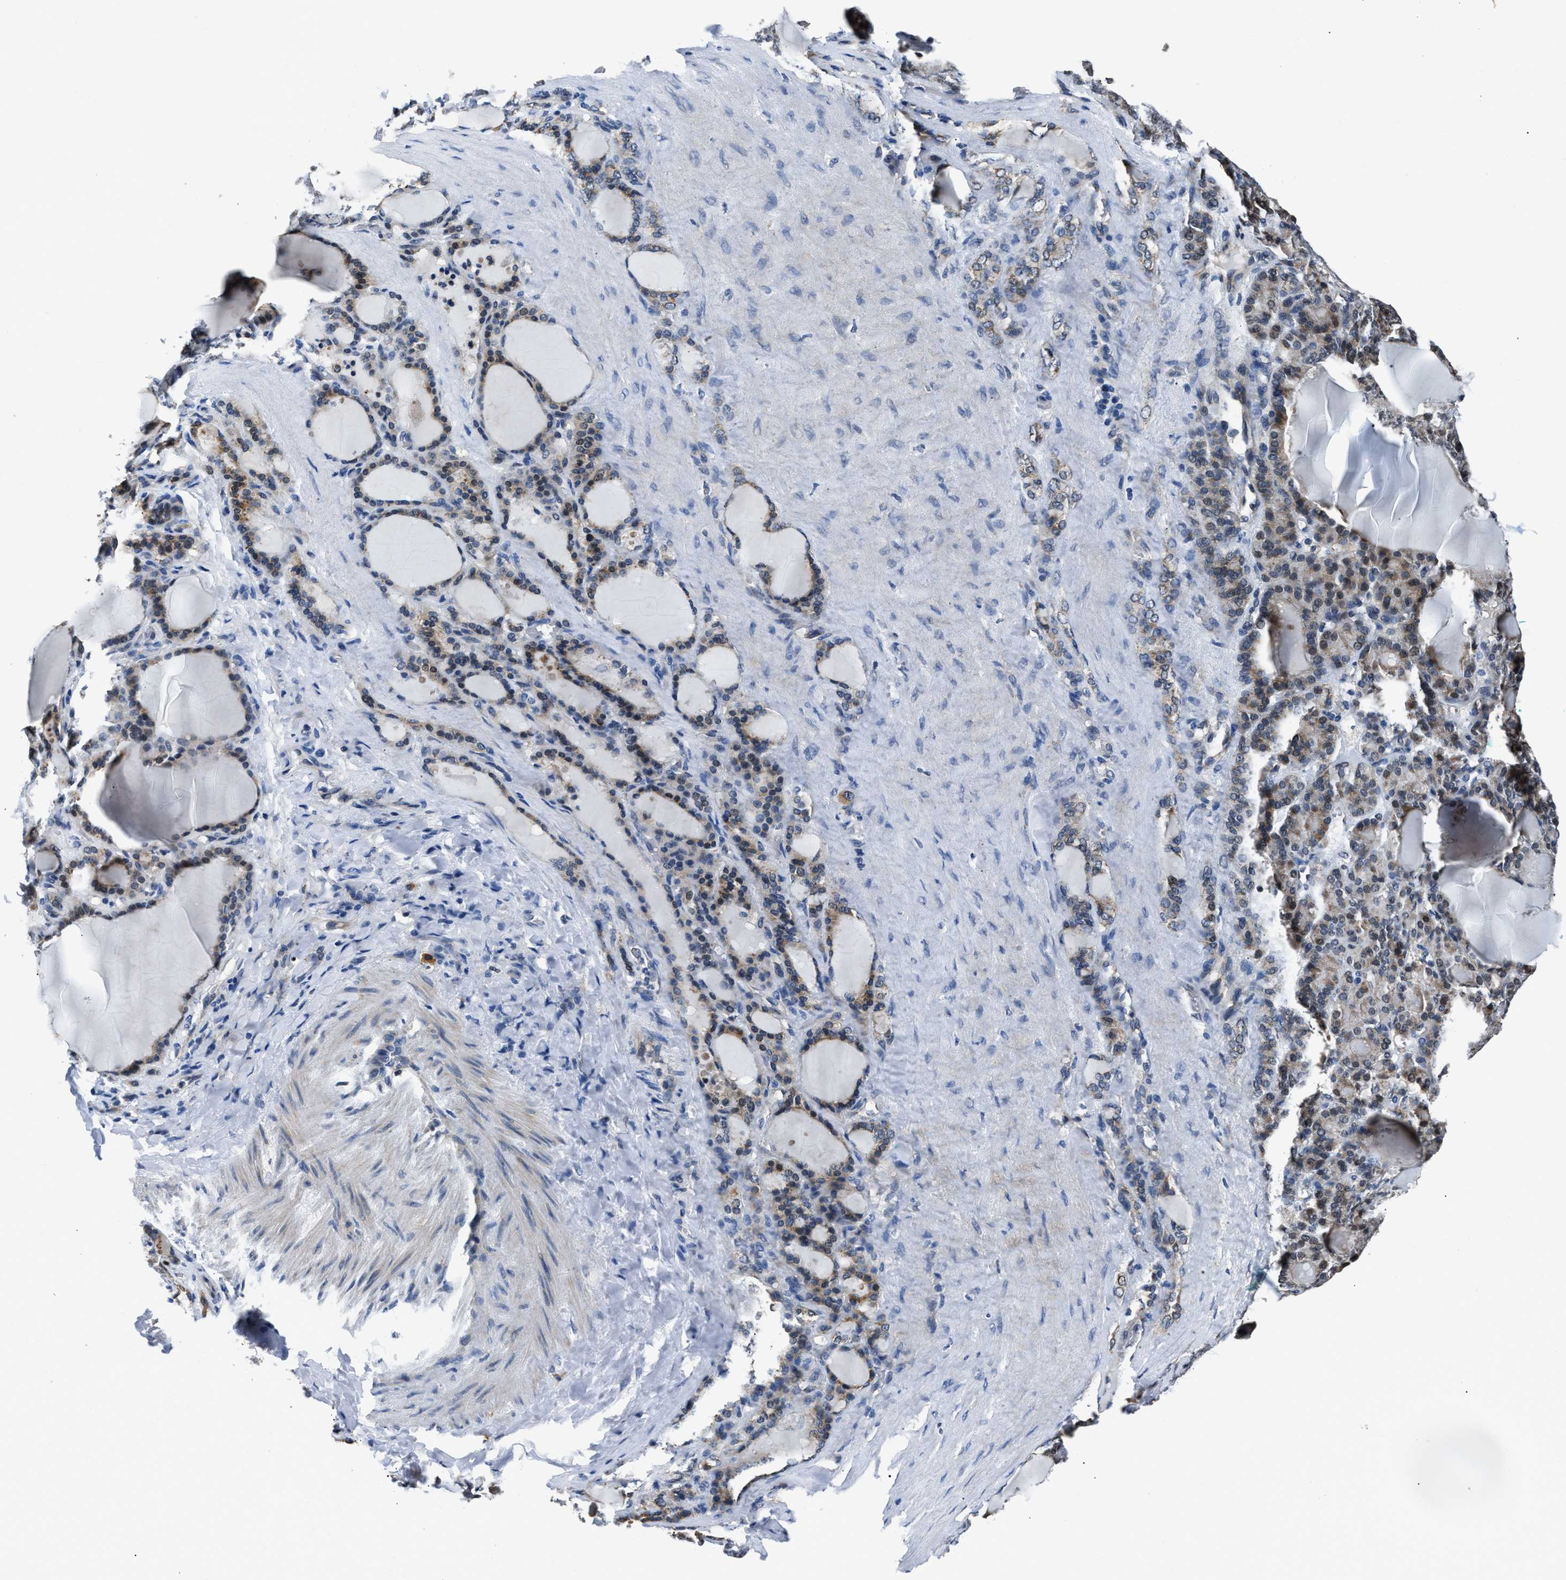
{"staining": {"intensity": "moderate", "quantity": "<25%", "location": "cytoplasmic/membranous"}, "tissue": "thyroid gland", "cell_type": "Glandular cells", "image_type": "normal", "snomed": [{"axis": "morphology", "description": "Normal tissue, NOS"}, {"axis": "topography", "description": "Thyroid gland"}], "caption": "Protein expression analysis of unremarkable human thyroid gland reveals moderate cytoplasmic/membranous expression in approximately <25% of glandular cells.", "gene": "NSUN5", "patient": {"sex": "female", "age": 28}}